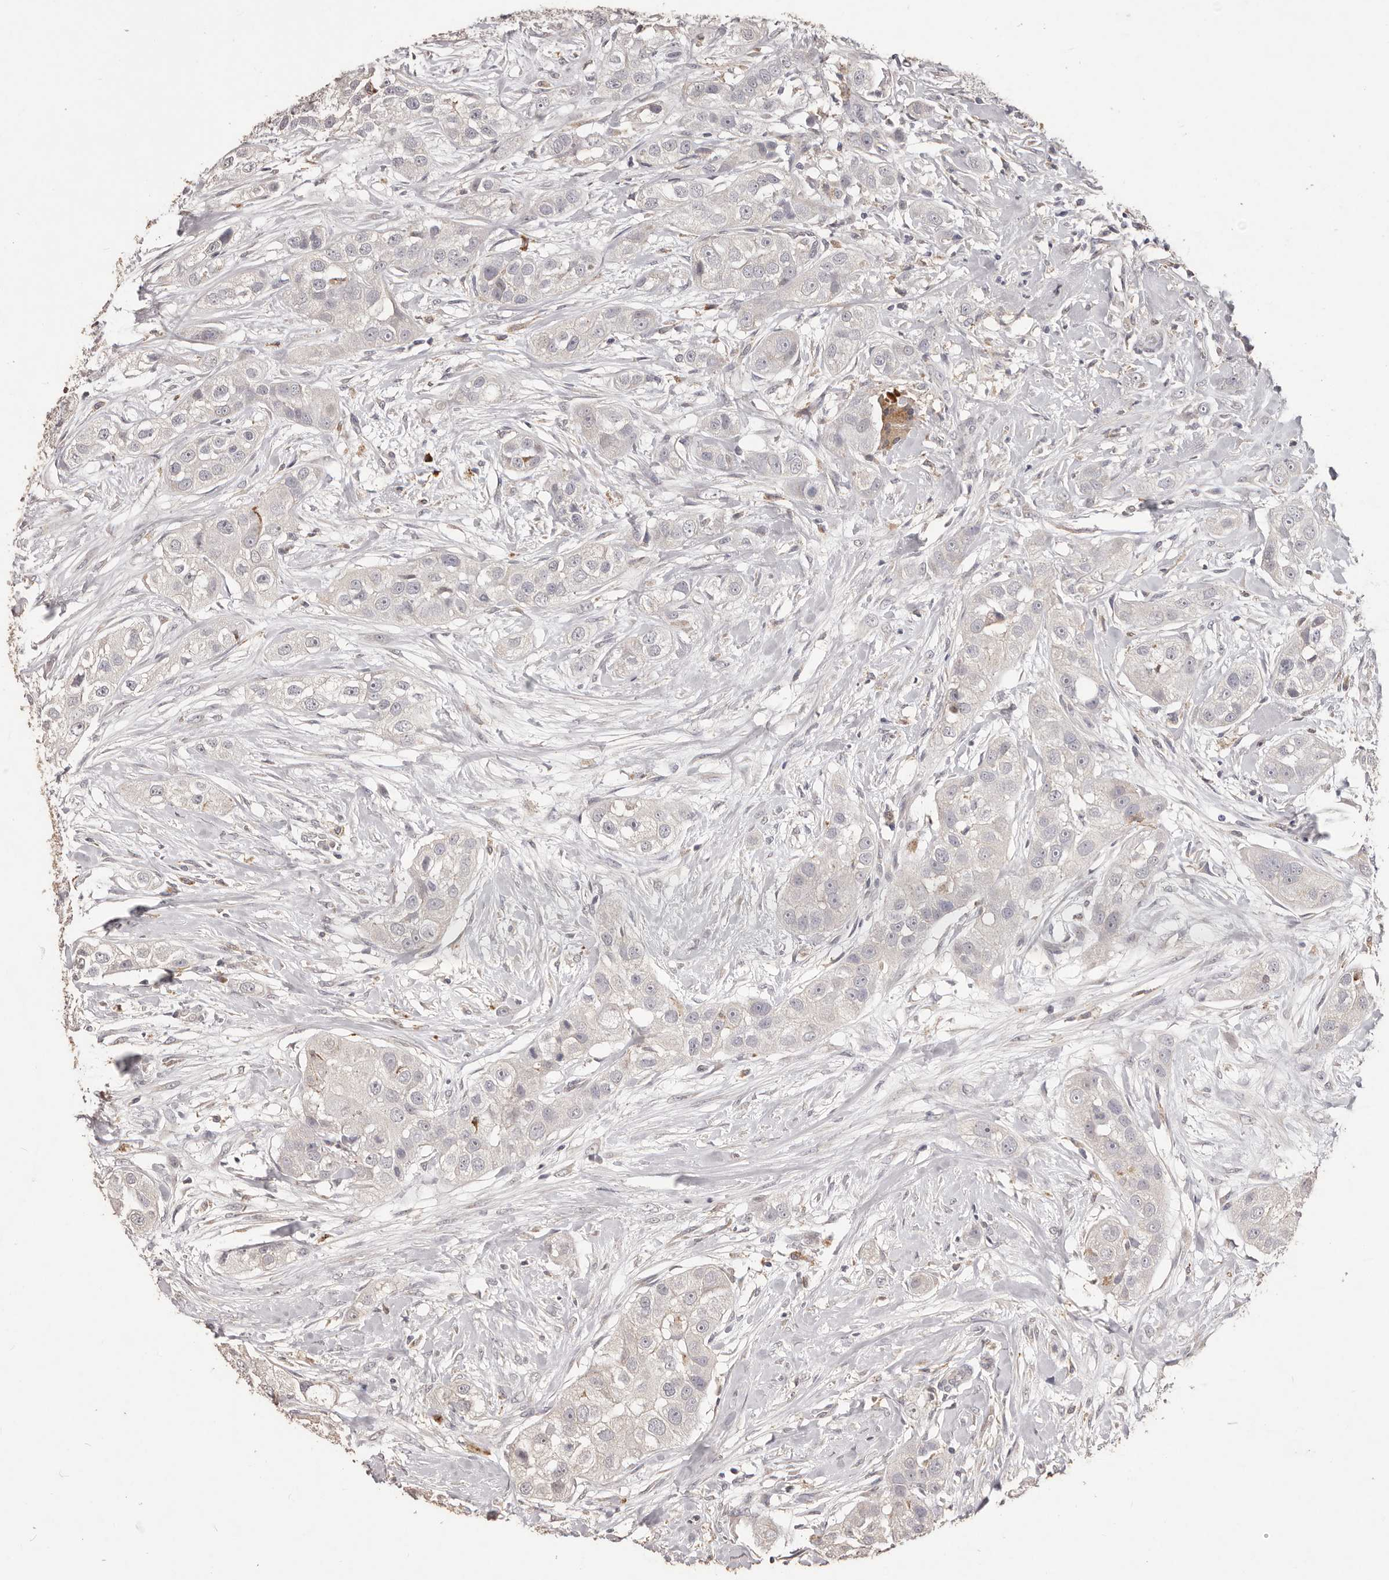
{"staining": {"intensity": "negative", "quantity": "none", "location": "none"}, "tissue": "head and neck cancer", "cell_type": "Tumor cells", "image_type": "cancer", "snomed": [{"axis": "morphology", "description": "Normal tissue, NOS"}, {"axis": "morphology", "description": "Squamous cell carcinoma, NOS"}, {"axis": "topography", "description": "Skeletal muscle"}, {"axis": "topography", "description": "Head-Neck"}], "caption": "IHC image of neoplastic tissue: human head and neck cancer (squamous cell carcinoma) stained with DAB (3,3'-diaminobenzidine) shows no significant protein positivity in tumor cells. (DAB (3,3'-diaminobenzidine) immunohistochemistry, high magnification).", "gene": "PRSS27", "patient": {"sex": "male", "age": 51}}